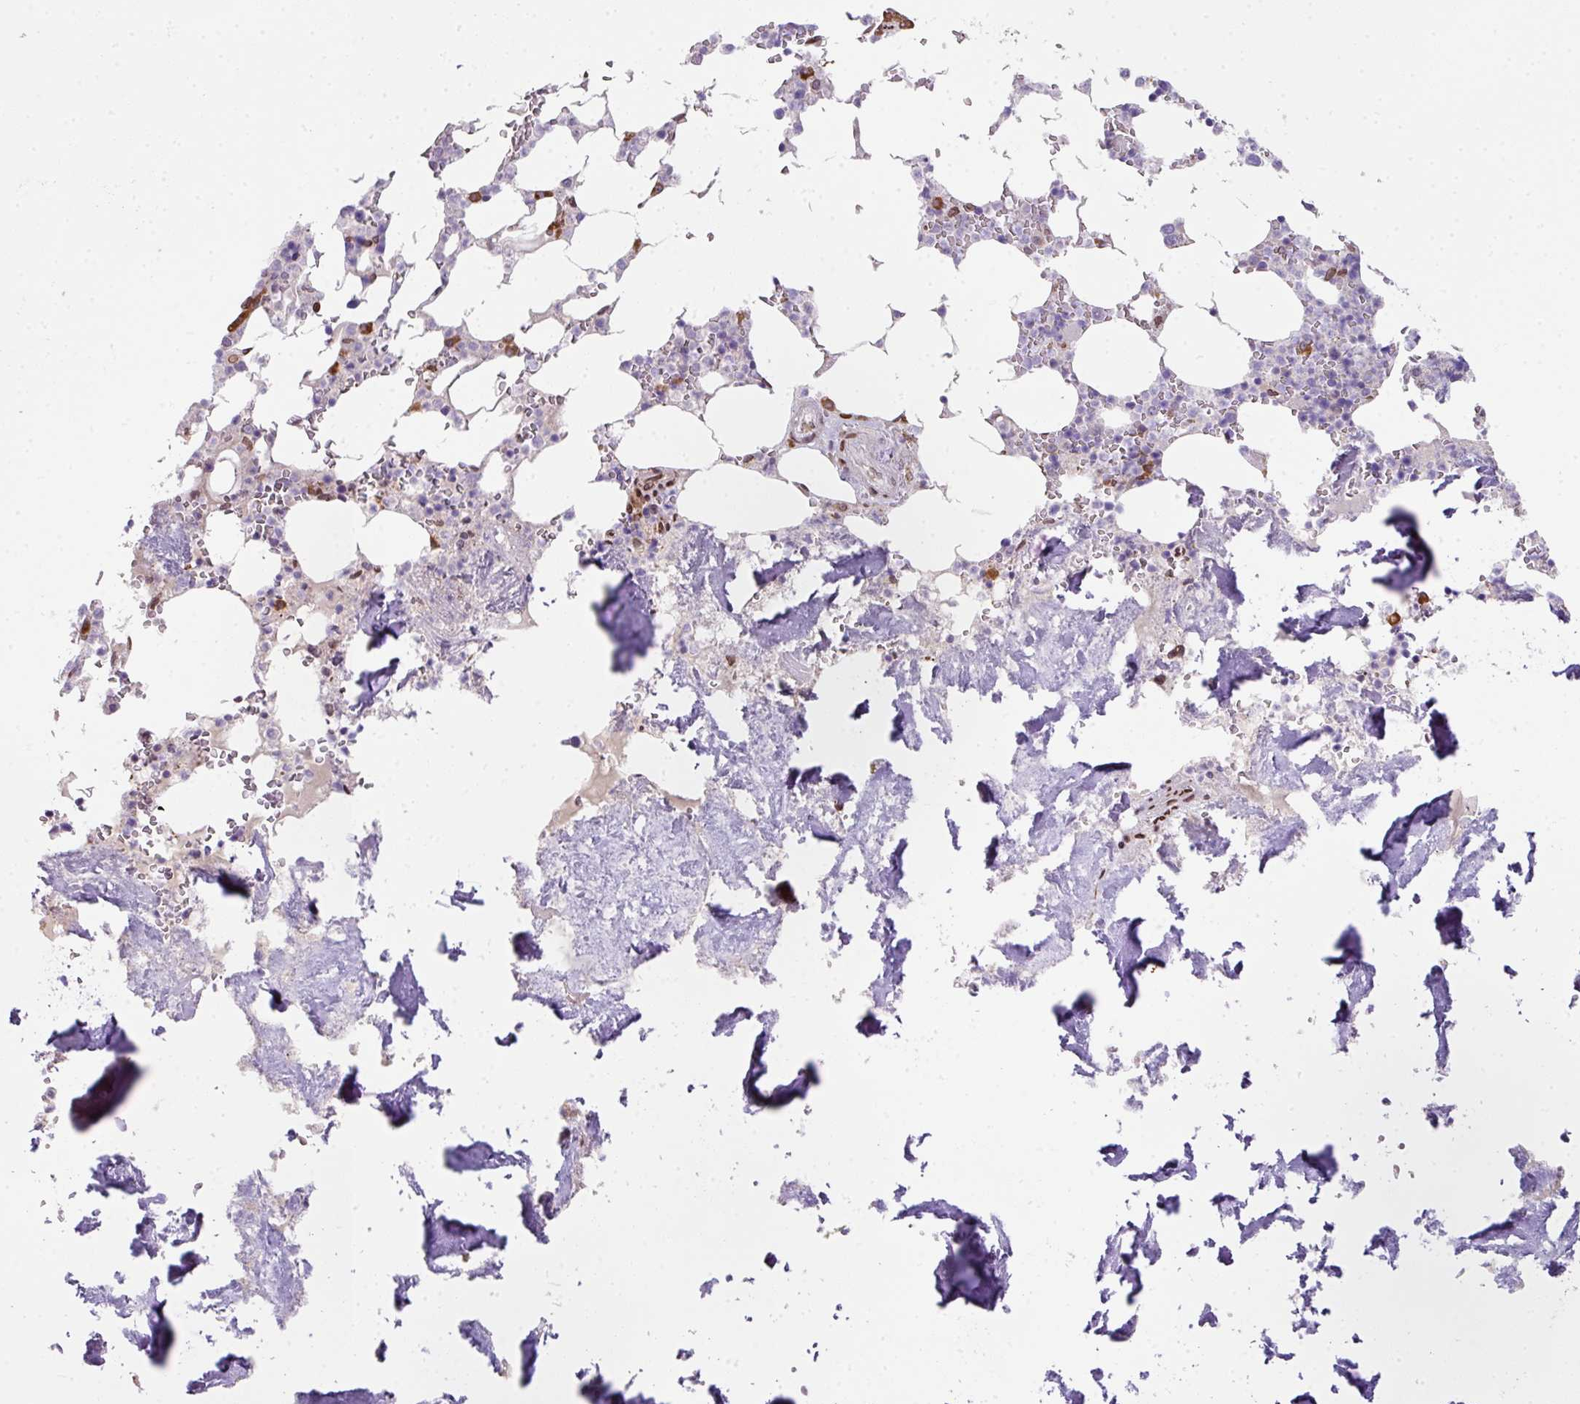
{"staining": {"intensity": "moderate", "quantity": "<25%", "location": "nuclear"}, "tissue": "bone marrow", "cell_type": "Hematopoietic cells", "image_type": "normal", "snomed": [{"axis": "morphology", "description": "Normal tissue, NOS"}, {"axis": "topography", "description": "Bone marrow"}], "caption": "An immunohistochemistry micrograph of normal tissue is shown. Protein staining in brown labels moderate nuclear positivity in bone marrow within hematopoietic cells.", "gene": "PLK1", "patient": {"sex": "male", "age": 64}}